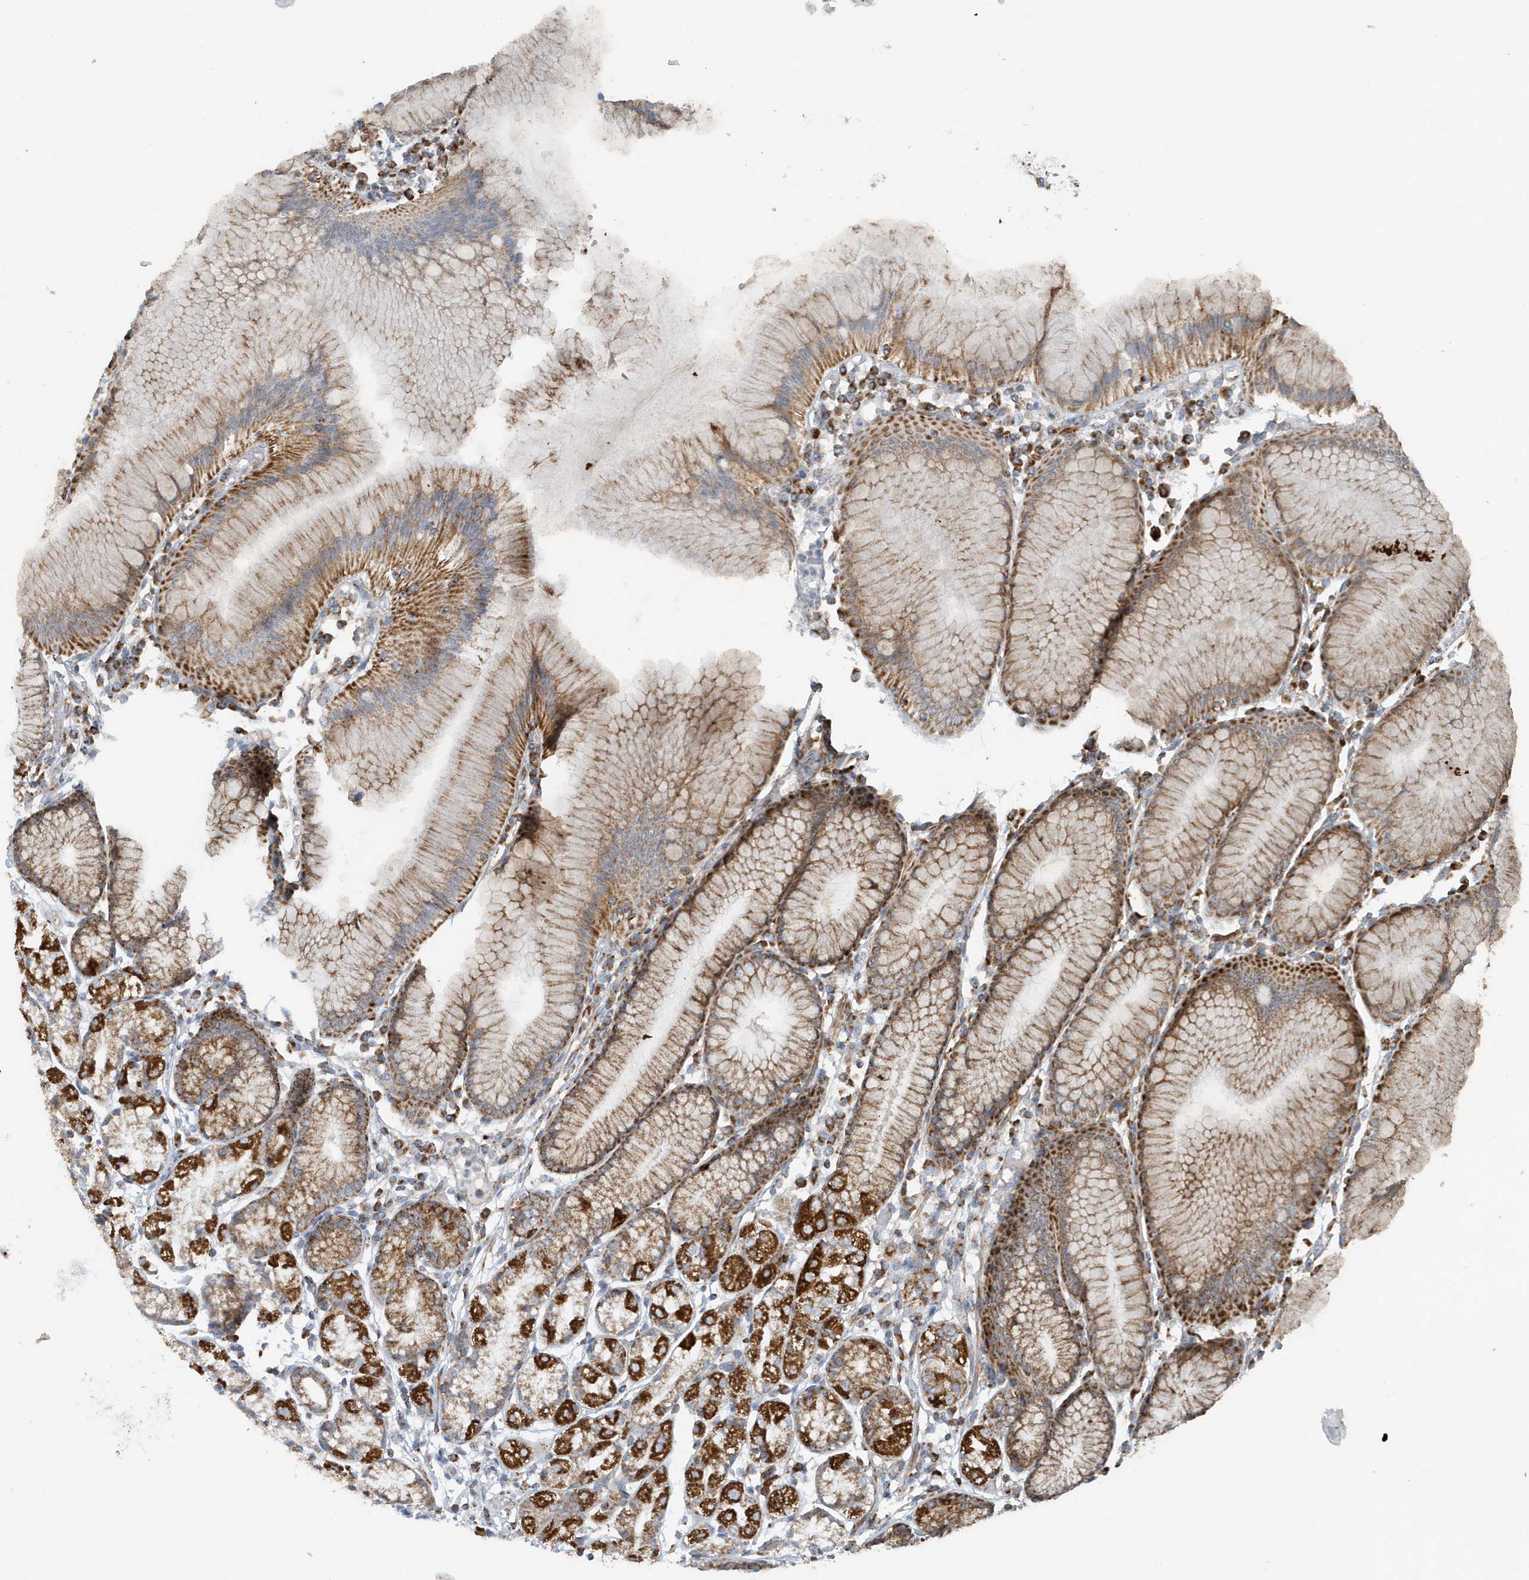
{"staining": {"intensity": "strong", "quantity": ">75%", "location": "cytoplasmic/membranous"}, "tissue": "stomach", "cell_type": "Glandular cells", "image_type": "normal", "snomed": [{"axis": "morphology", "description": "Normal tissue, NOS"}, {"axis": "topography", "description": "Stomach"}], "caption": "Strong cytoplasmic/membranous expression is present in about >75% of glandular cells in normal stomach. (Brightfield microscopy of DAB IHC at high magnification).", "gene": "MAN1A1", "patient": {"sex": "female", "age": 57}}